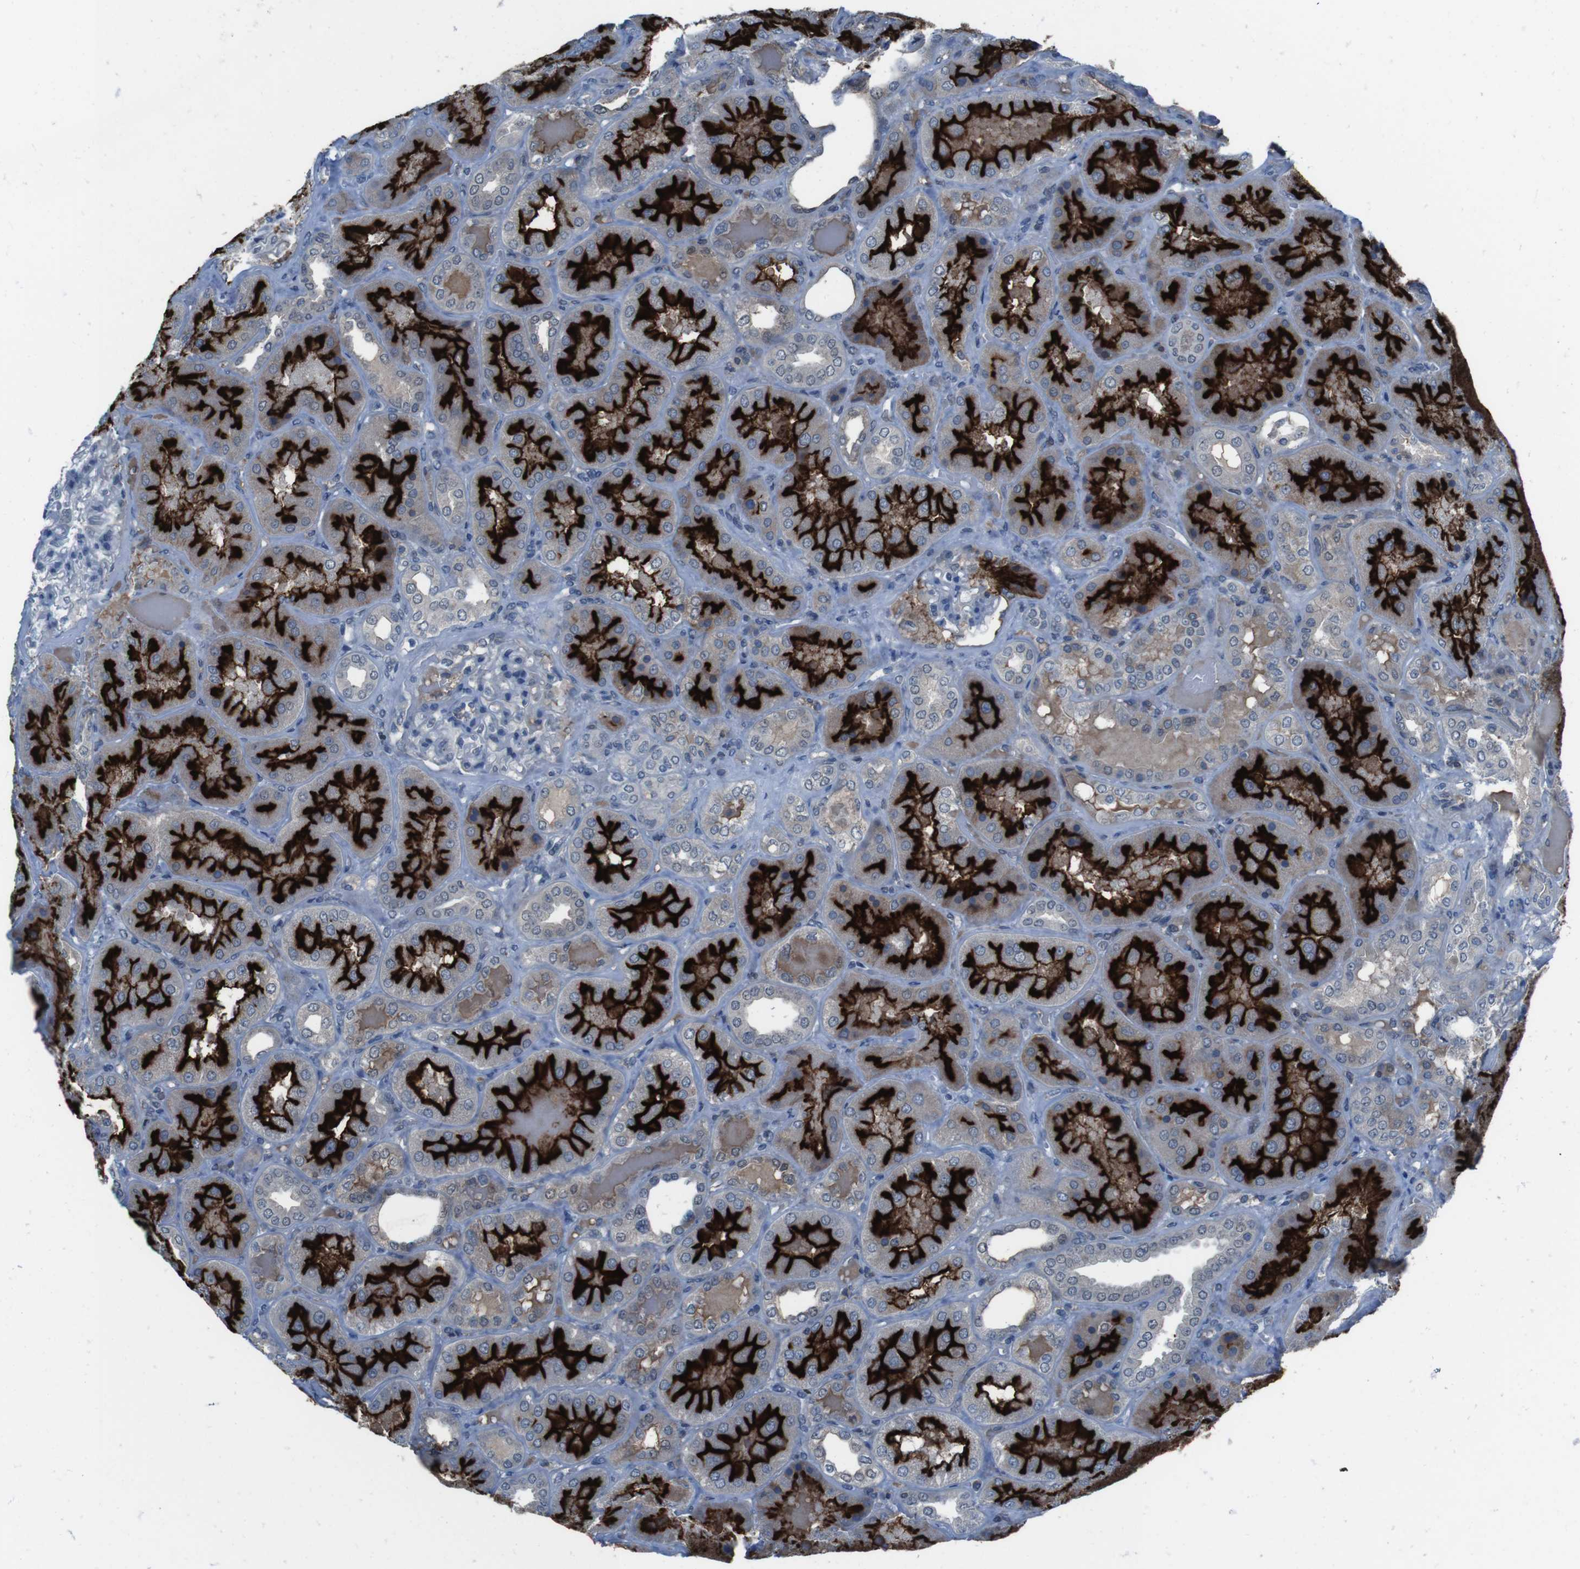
{"staining": {"intensity": "negative", "quantity": "none", "location": "none"}, "tissue": "kidney", "cell_type": "Cells in glomeruli", "image_type": "normal", "snomed": [{"axis": "morphology", "description": "Normal tissue, NOS"}, {"axis": "topography", "description": "Kidney"}], "caption": "DAB immunohistochemical staining of normal human kidney demonstrates no significant expression in cells in glomeruli.", "gene": "CDHR2", "patient": {"sex": "female", "age": 56}}